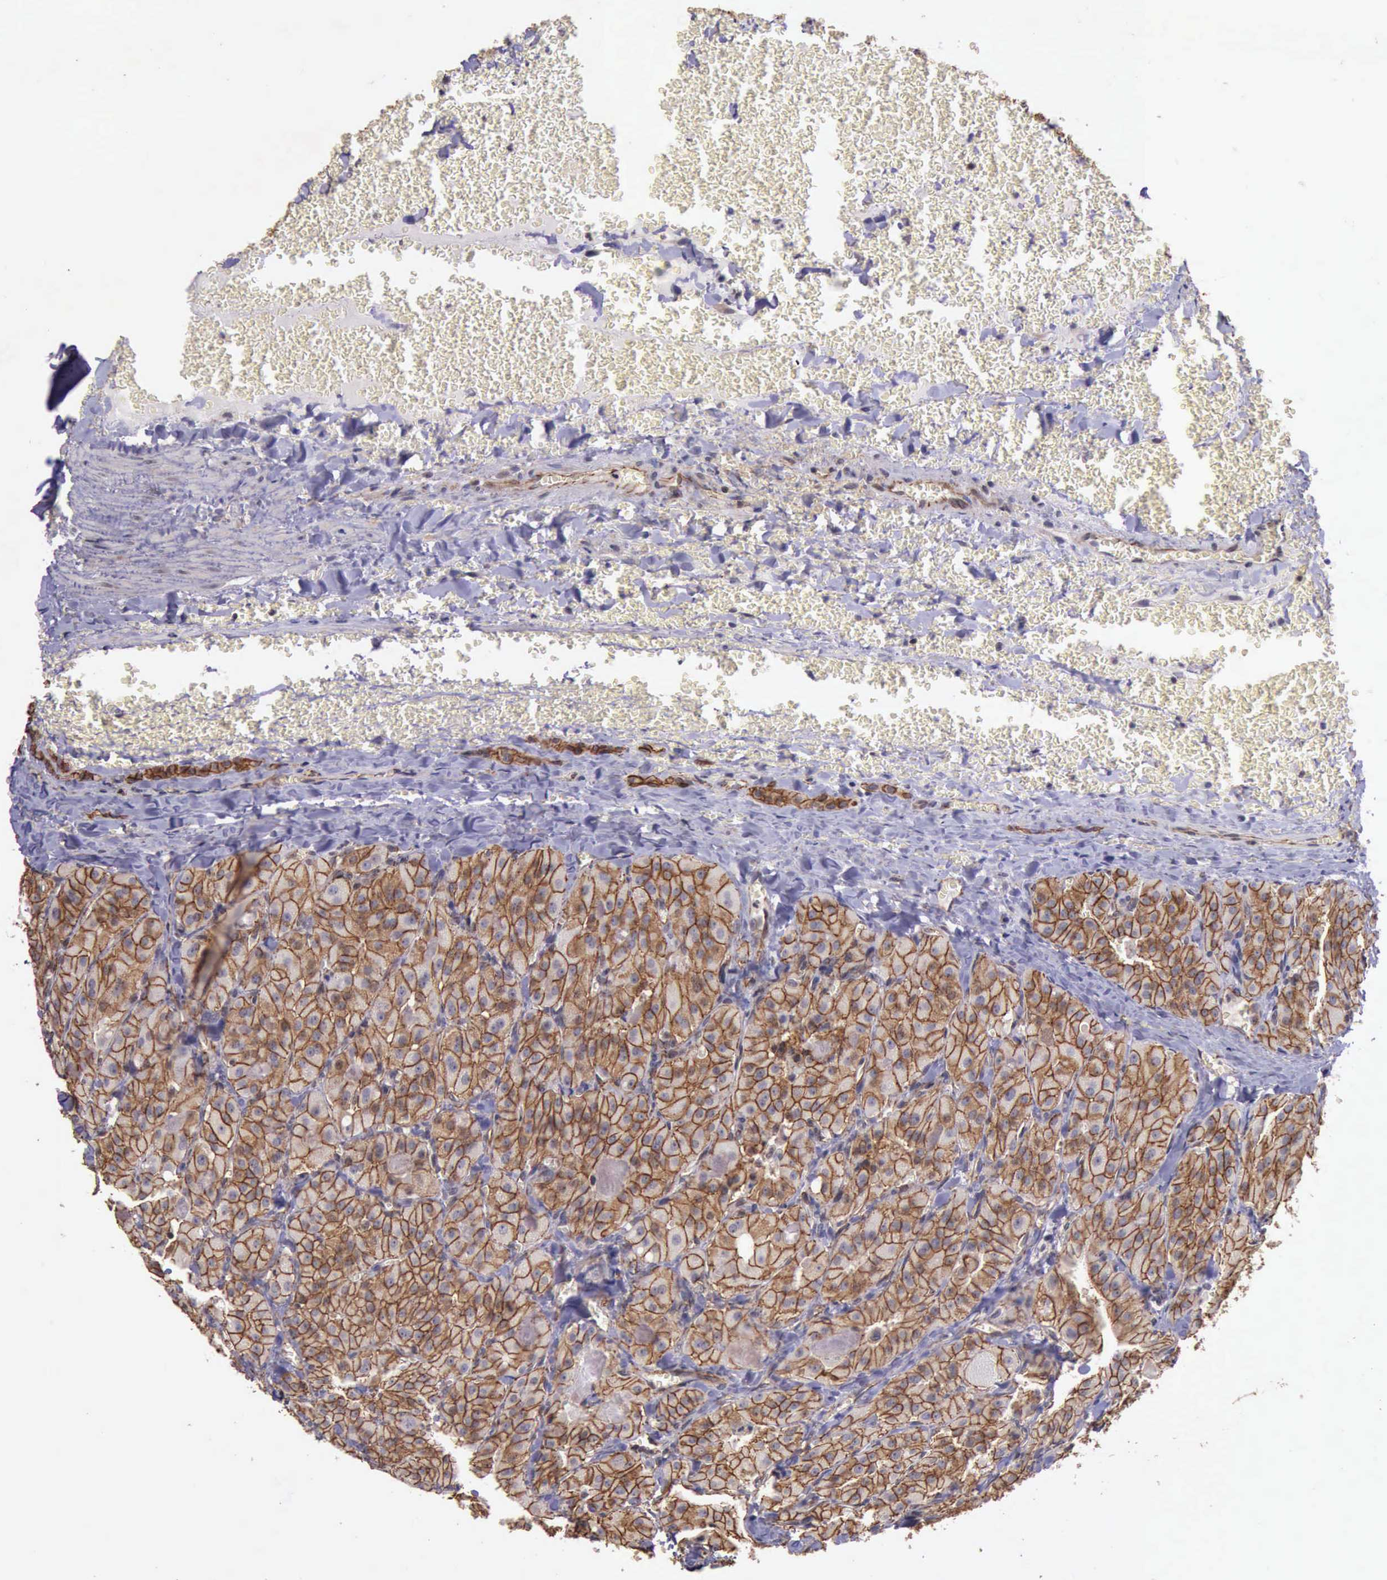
{"staining": {"intensity": "moderate", "quantity": ">75%", "location": "cytoplasmic/membranous"}, "tissue": "thyroid cancer", "cell_type": "Tumor cells", "image_type": "cancer", "snomed": [{"axis": "morphology", "description": "Carcinoma, NOS"}, {"axis": "topography", "description": "Thyroid gland"}], "caption": "There is medium levels of moderate cytoplasmic/membranous expression in tumor cells of thyroid cancer (carcinoma), as demonstrated by immunohistochemical staining (brown color).", "gene": "CTNNB1", "patient": {"sex": "male", "age": 76}}